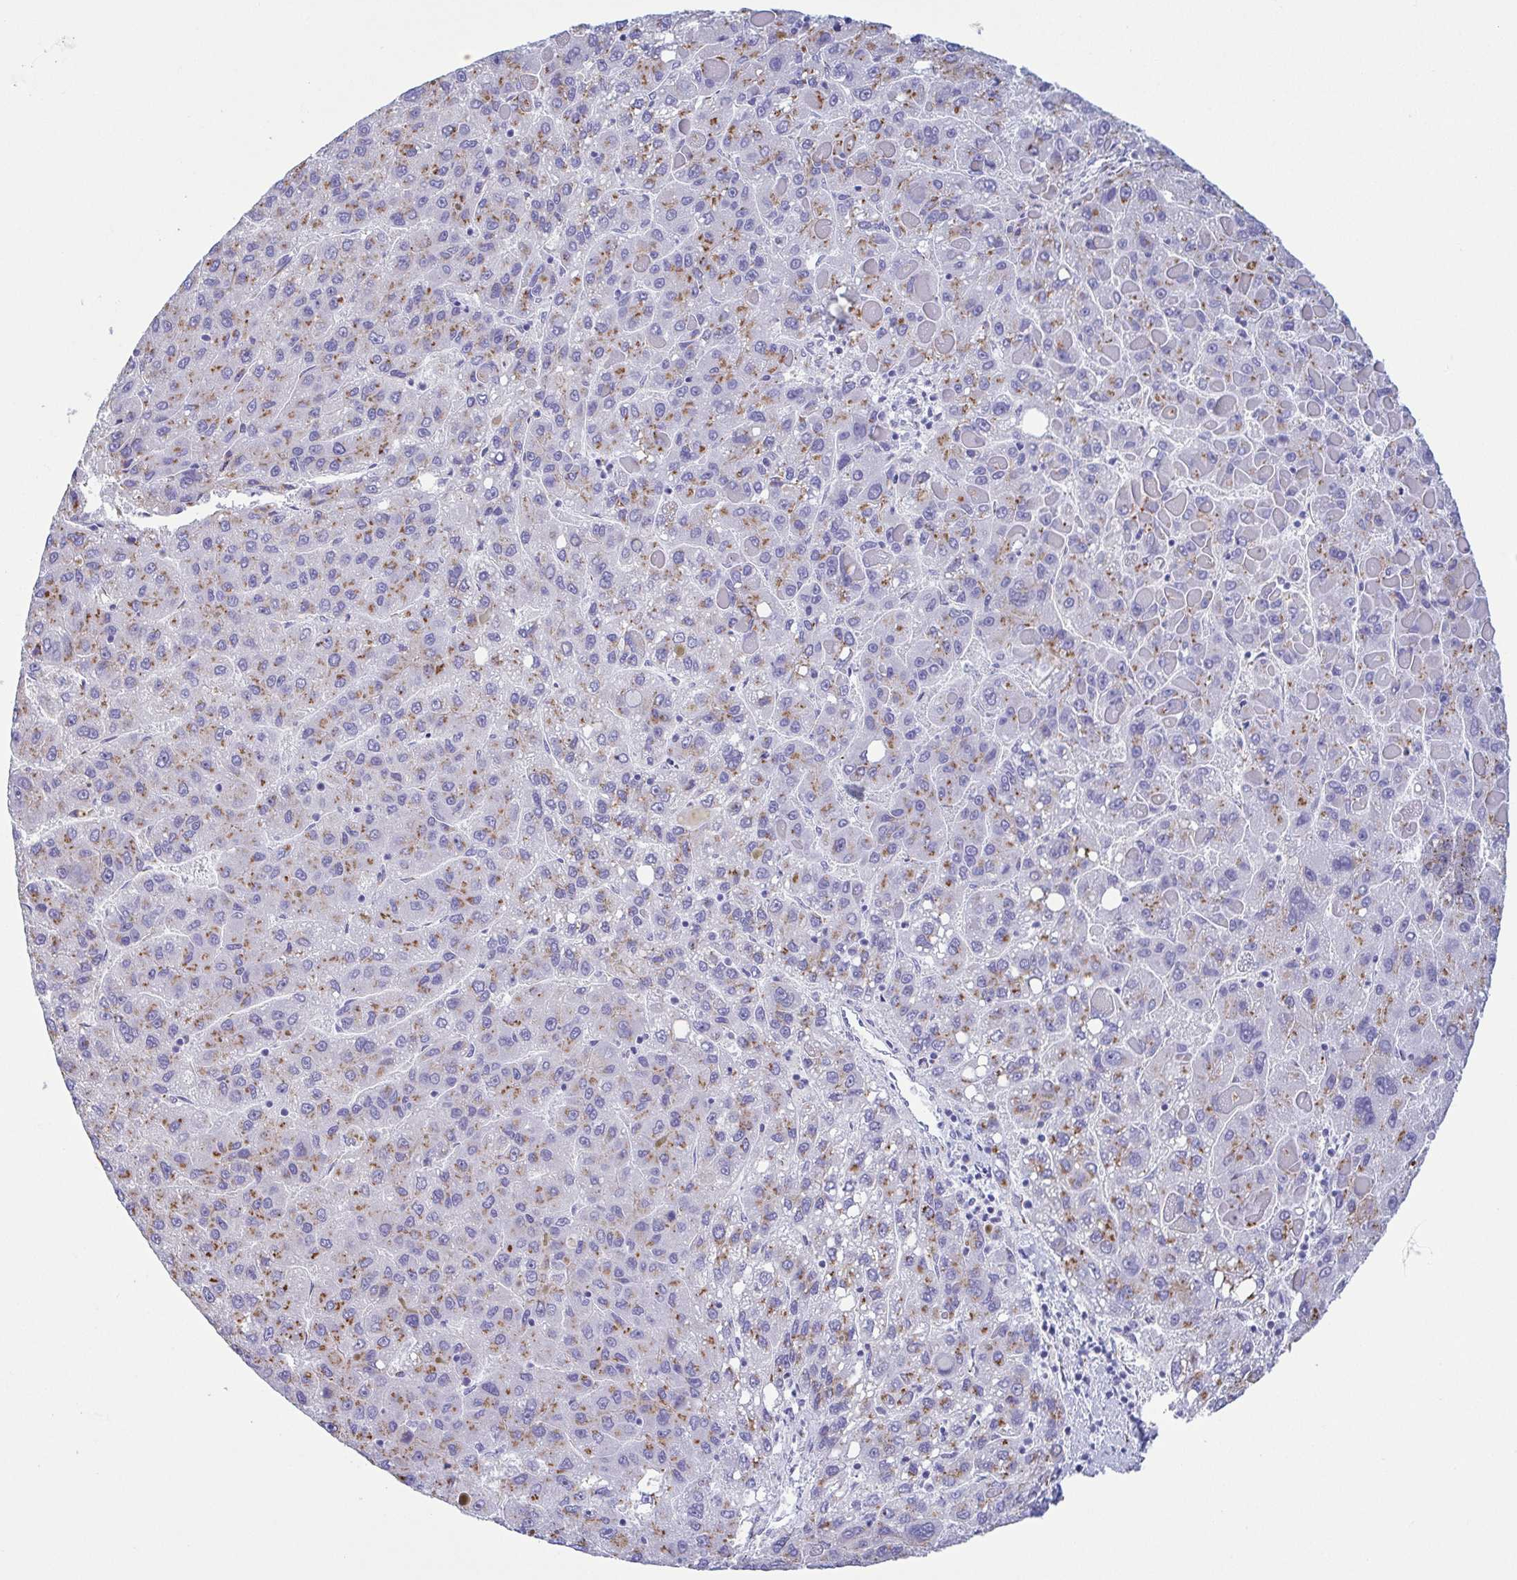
{"staining": {"intensity": "moderate", "quantity": "25%-75%", "location": "cytoplasmic/membranous"}, "tissue": "liver cancer", "cell_type": "Tumor cells", "image_type": "cancer", "snomed": [{"axis": "morphology", "description": "Carcinoma, Hepatocellular, NOS"}, {"axis": "topography", "description": "Liver"}], "caption": "Liver hepatocellular carcinoma tissue reveals moderate cytoplasmic/membranous positivity in approximately 25%-75% of tumor cells, visualized by immunohistochemistry.", "gene": "SULT1B1", "patient": {"sex": "female", "age": 82}}